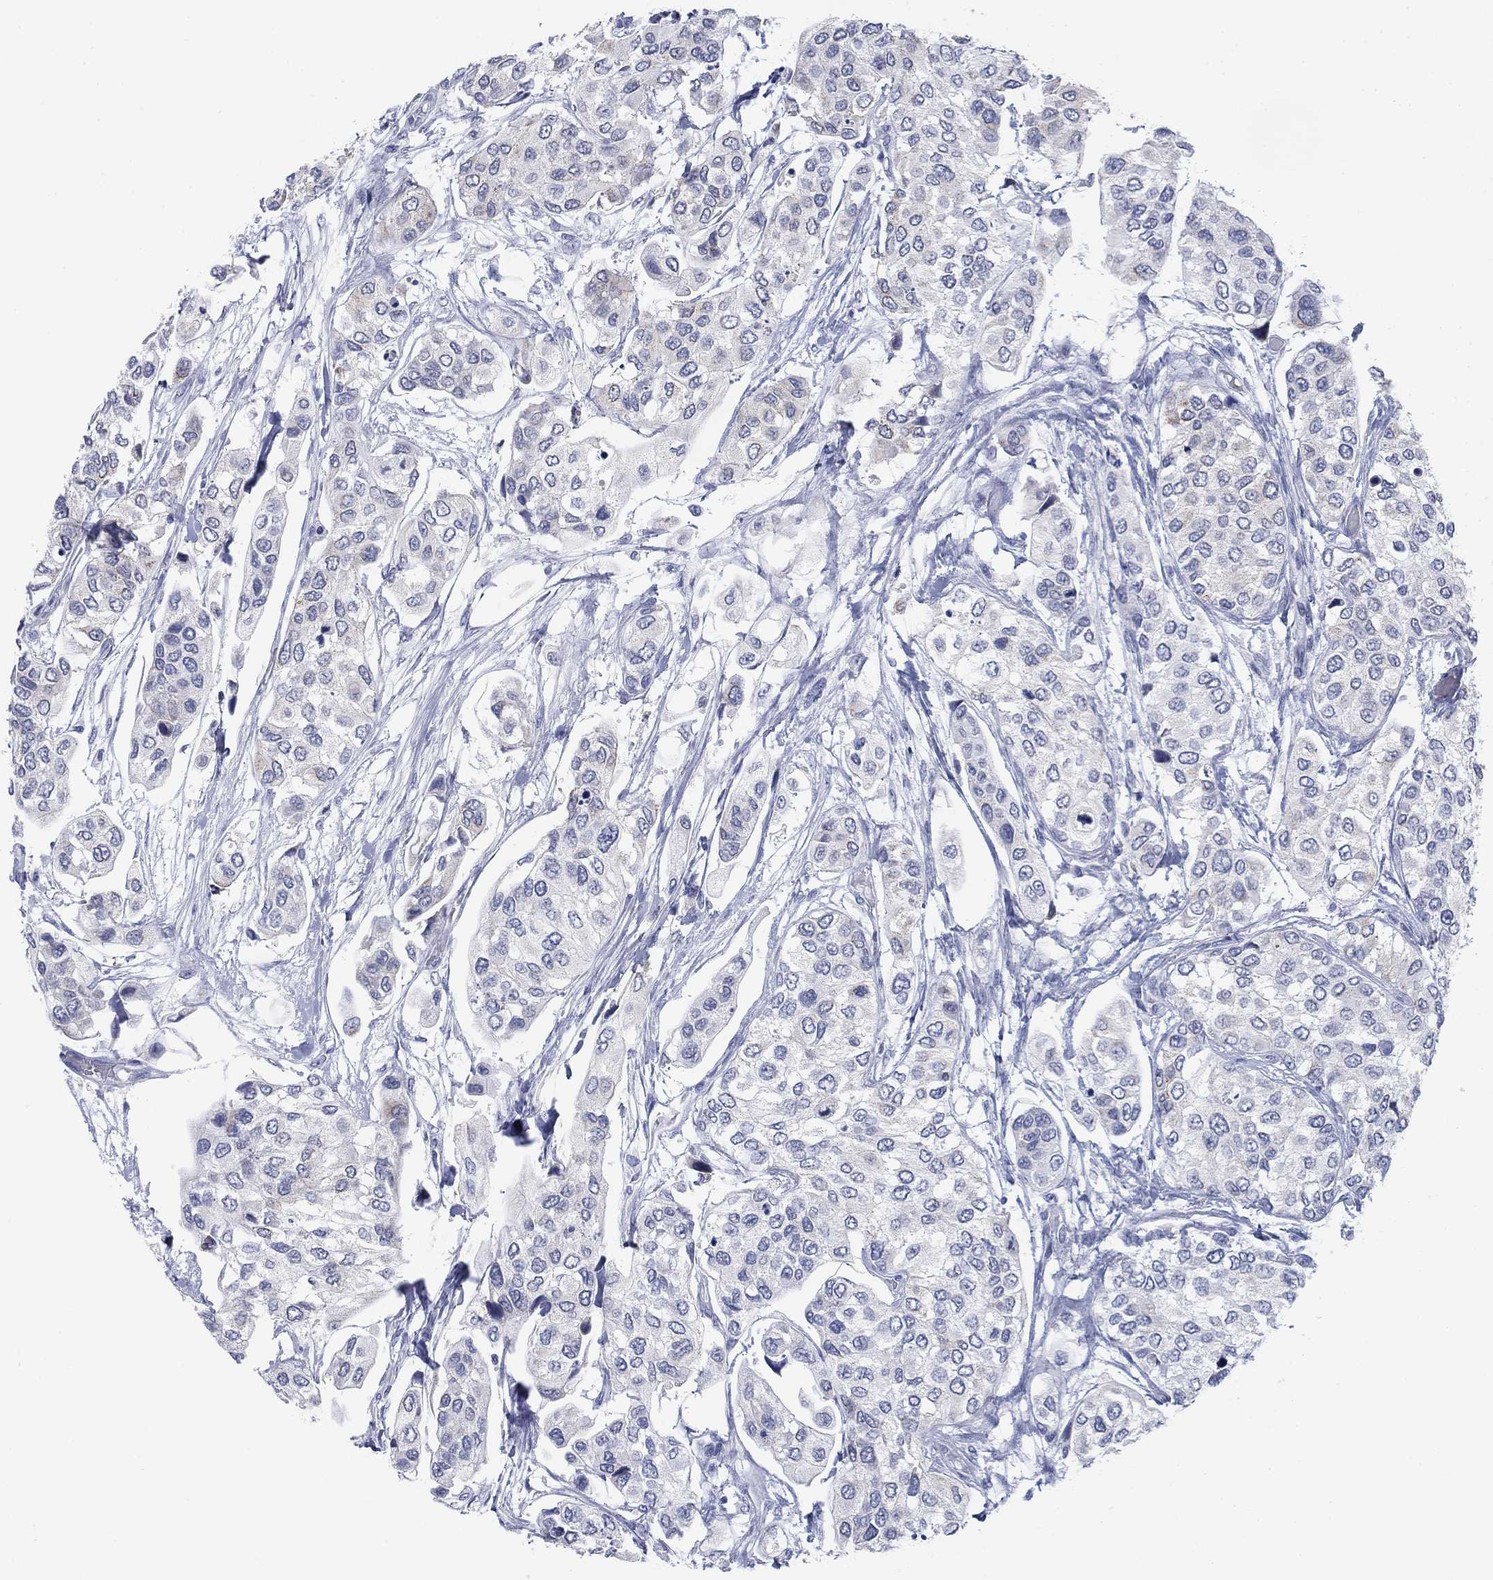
{"staining": {"intensity": "negative", "quantity": "none", "location": "none"}, "tissue": "urothelial cancer", "cell_type": "Tumor cells", "image_type": "cancer", "snomed": [{"axis": "morphology", "description": "Urothelial carcinoma, High grade"}, {"axis": "topography", "description": "Urinary bladder"}], "caption": "High-grade urothelial carcinoma was stained to show a protein in brown. There is no significant positivity in tumor cells. (Stains: DAB immunohistochemistry with hematoxylin counter stain, Microscopy: brightfield microscopy at high magnification).", "gene": "PRPH", "patient": {"sex": "male", "age": 77}}